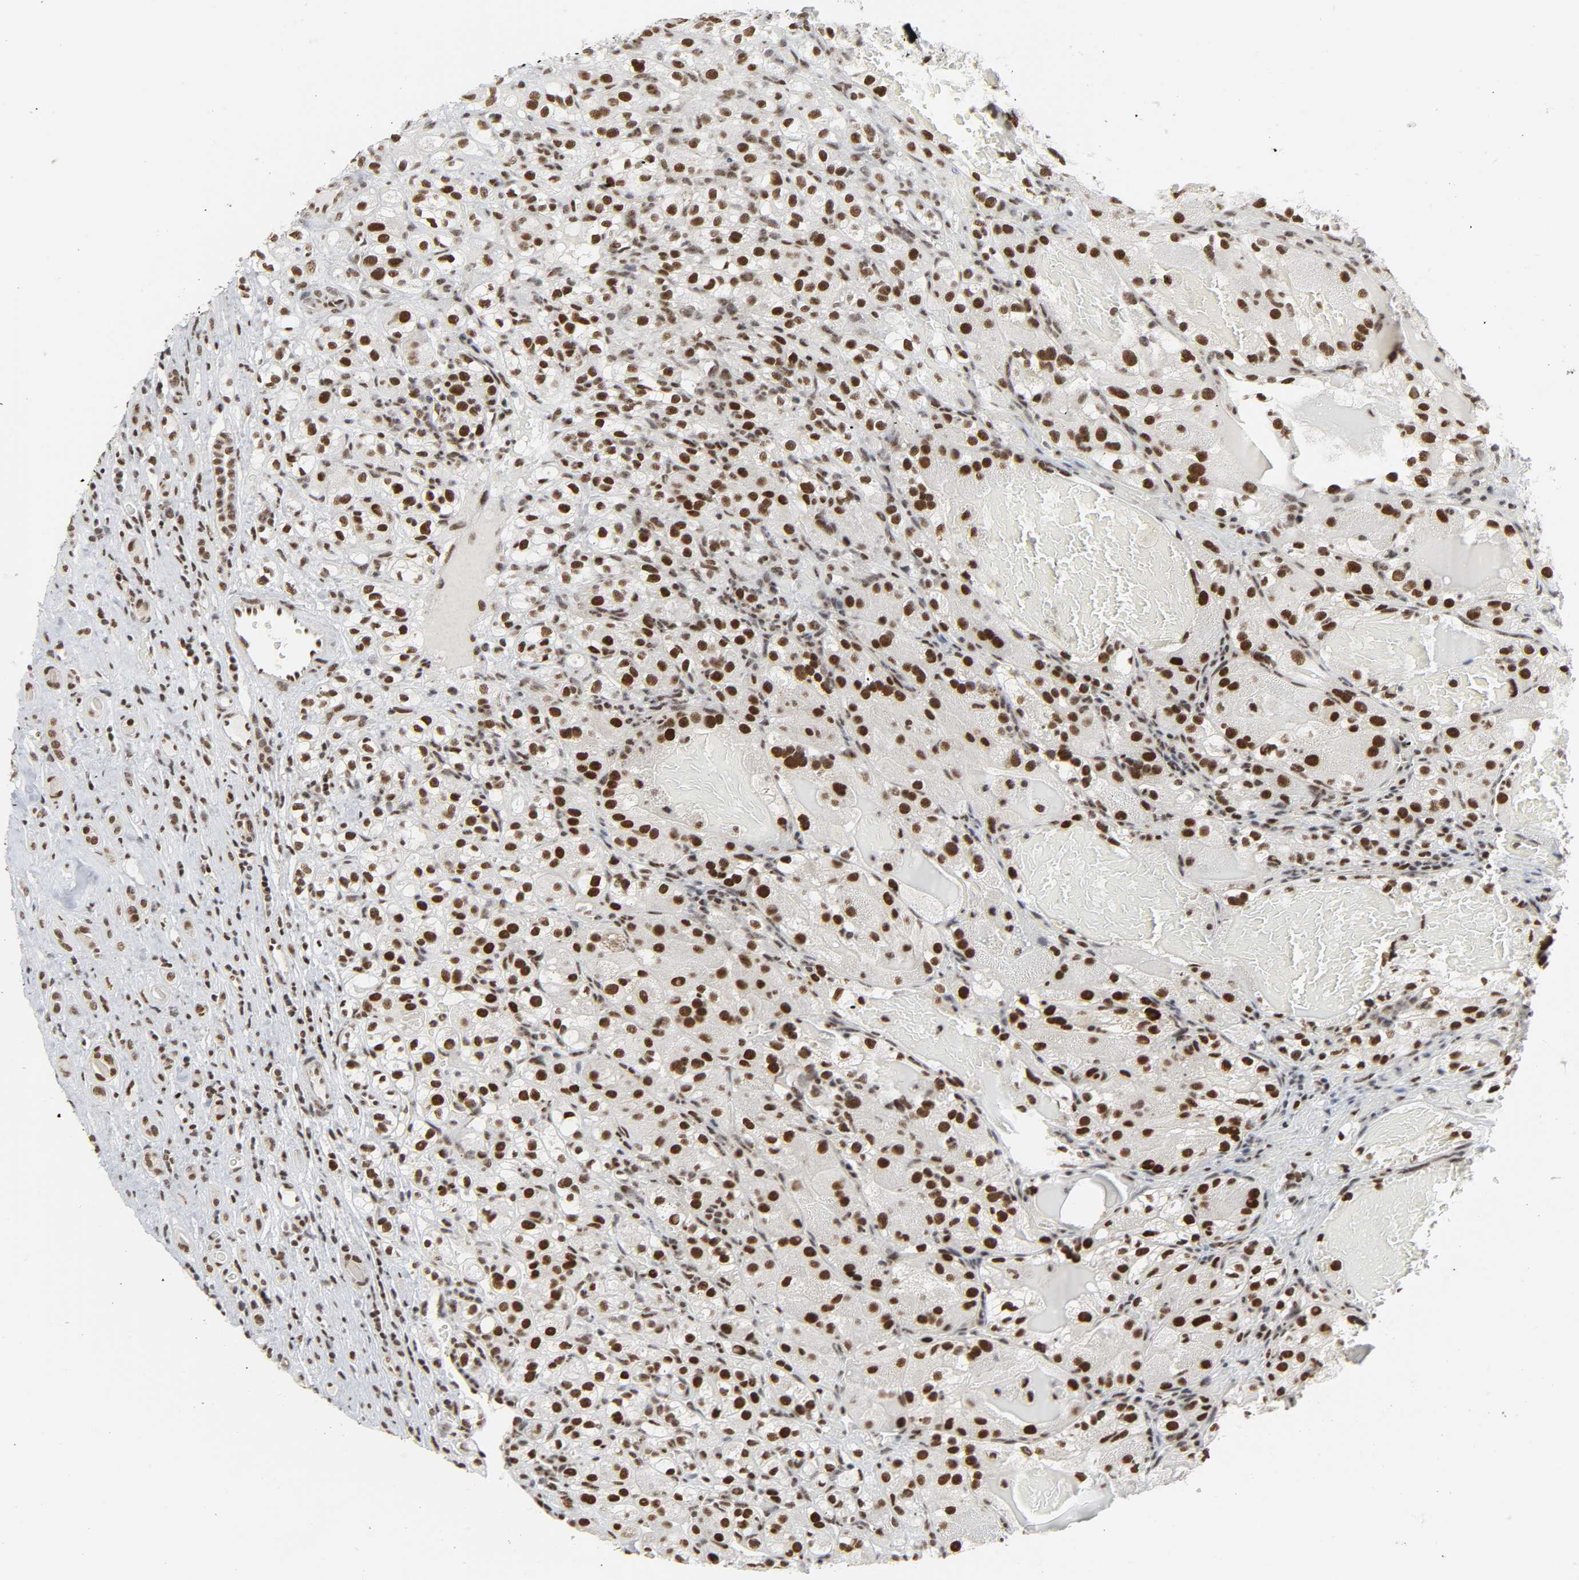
{"staining": {"intensity": "strong", "quantity": ">75%", "location": "nuclear"}, "tissue": "renal cancer", "cell_type": "Tumor cells", "image_type": "cancer", "snomed": [{"axis": "morphology", "description": "Normal tissue, NOS"}, {"axis": "morphology", "description": "Adenocarcinoma, NOS"}, {"axis": "topography", "description": "Kidney"}], "caption": "Immunohistochemical staining of adenocarcinoma (renal) exhibits high levels of strong nuclear positivity in approximately >75% of tumor cells.", "gene": "CDK7", "patient": {"sex": "male", "age": 61}}